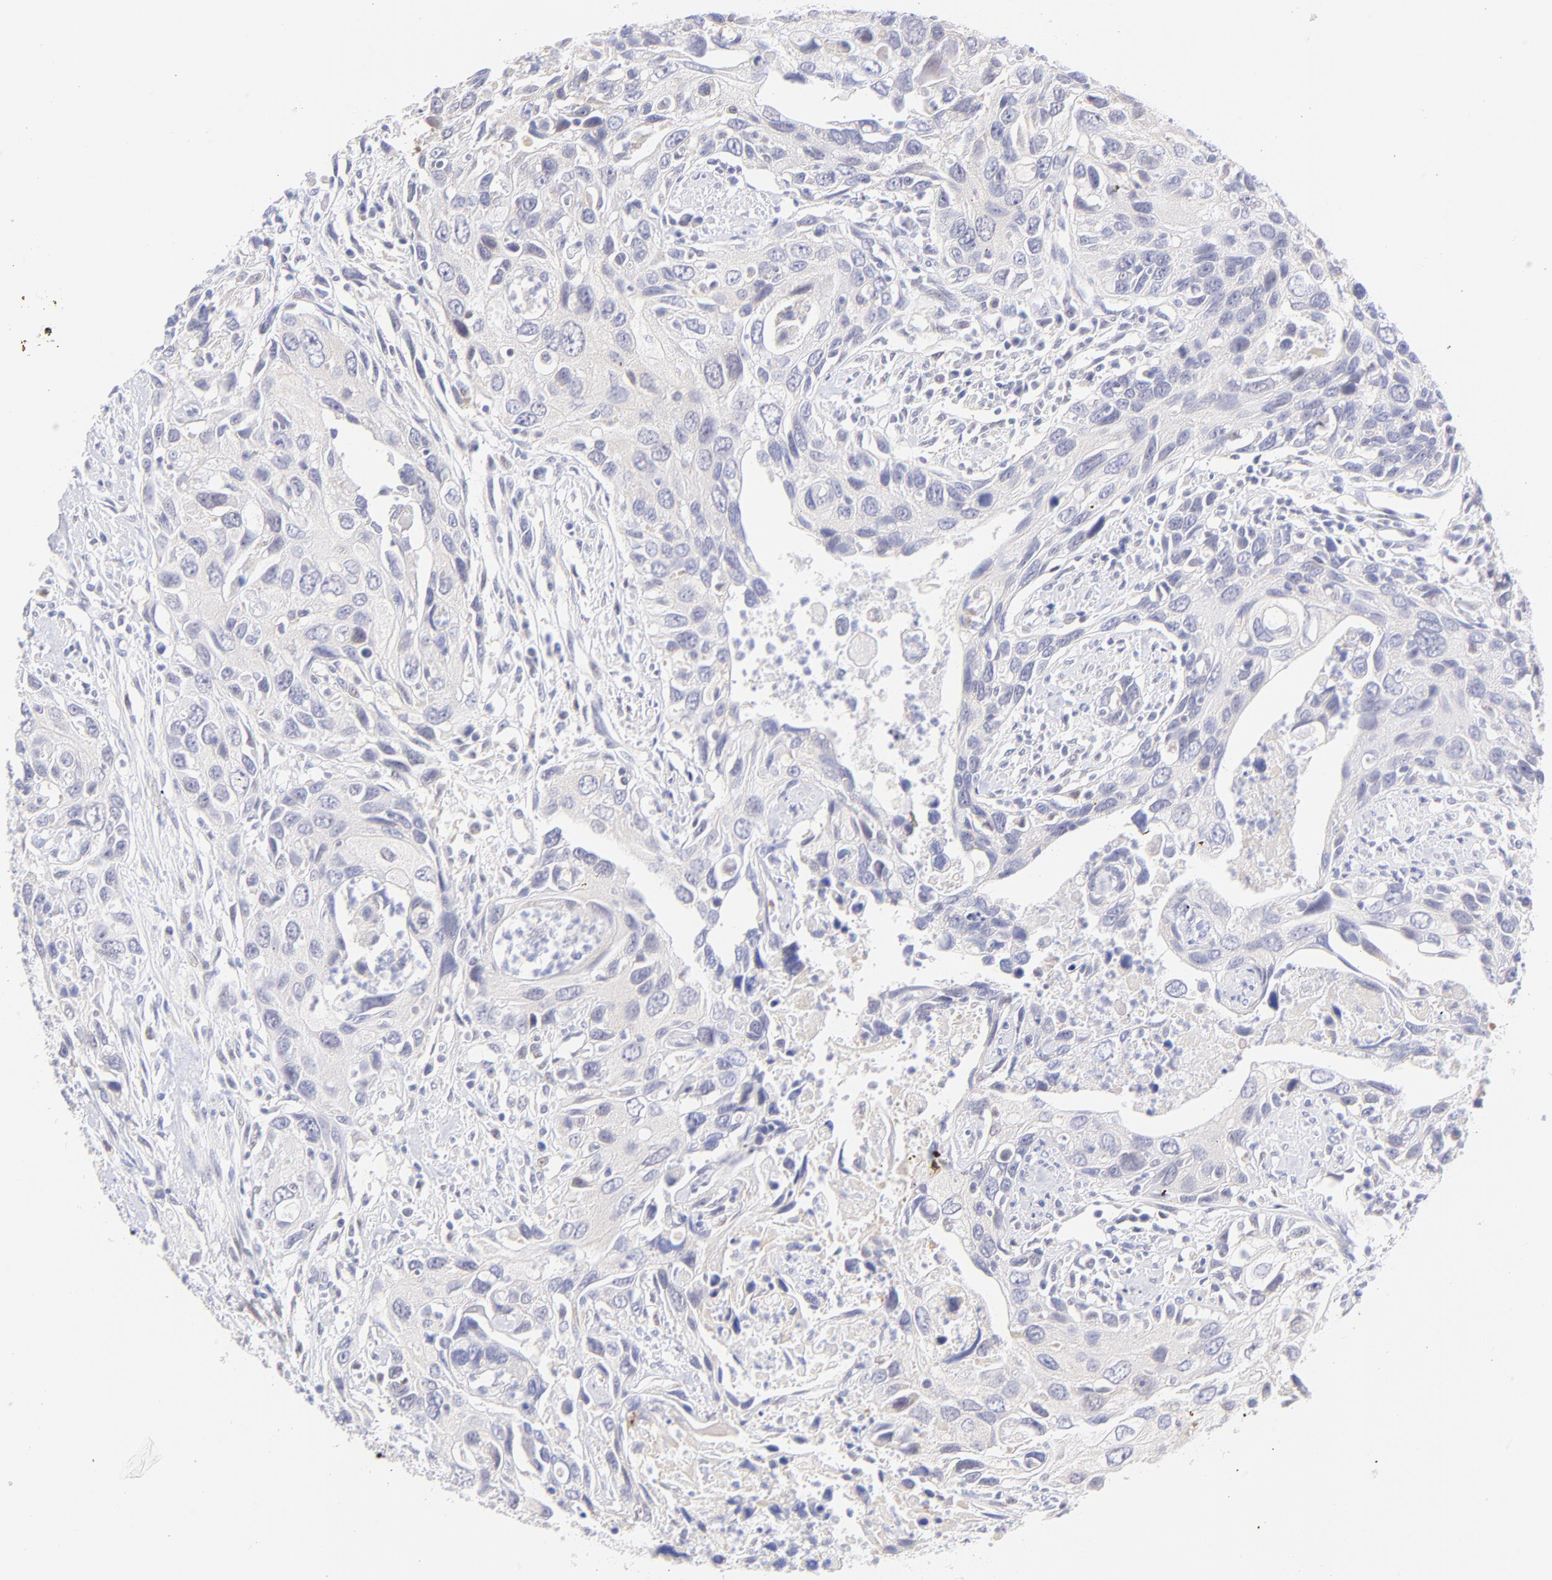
{"staining": {"intensity": "negative", "quantity": "none", "location": "none"}, "tissue": "urothelial cancer", "cell_type": "Tumor cells", "image_type": "cancer", "snomed": [{"axis": "morphology", "description": "Urothelial carcinoma, High grade"}, {"axis": "topography", "description": "Urinary bladder"}], "caption": "Immunohistochemistry (IHC) micrograph of human high-grade urothelial carcinoma stained for a protein (brown), which demonstrates no expression in tumor cells.", "gene": "PBDC1", "patient": {"sex": "male", "age": 71}}